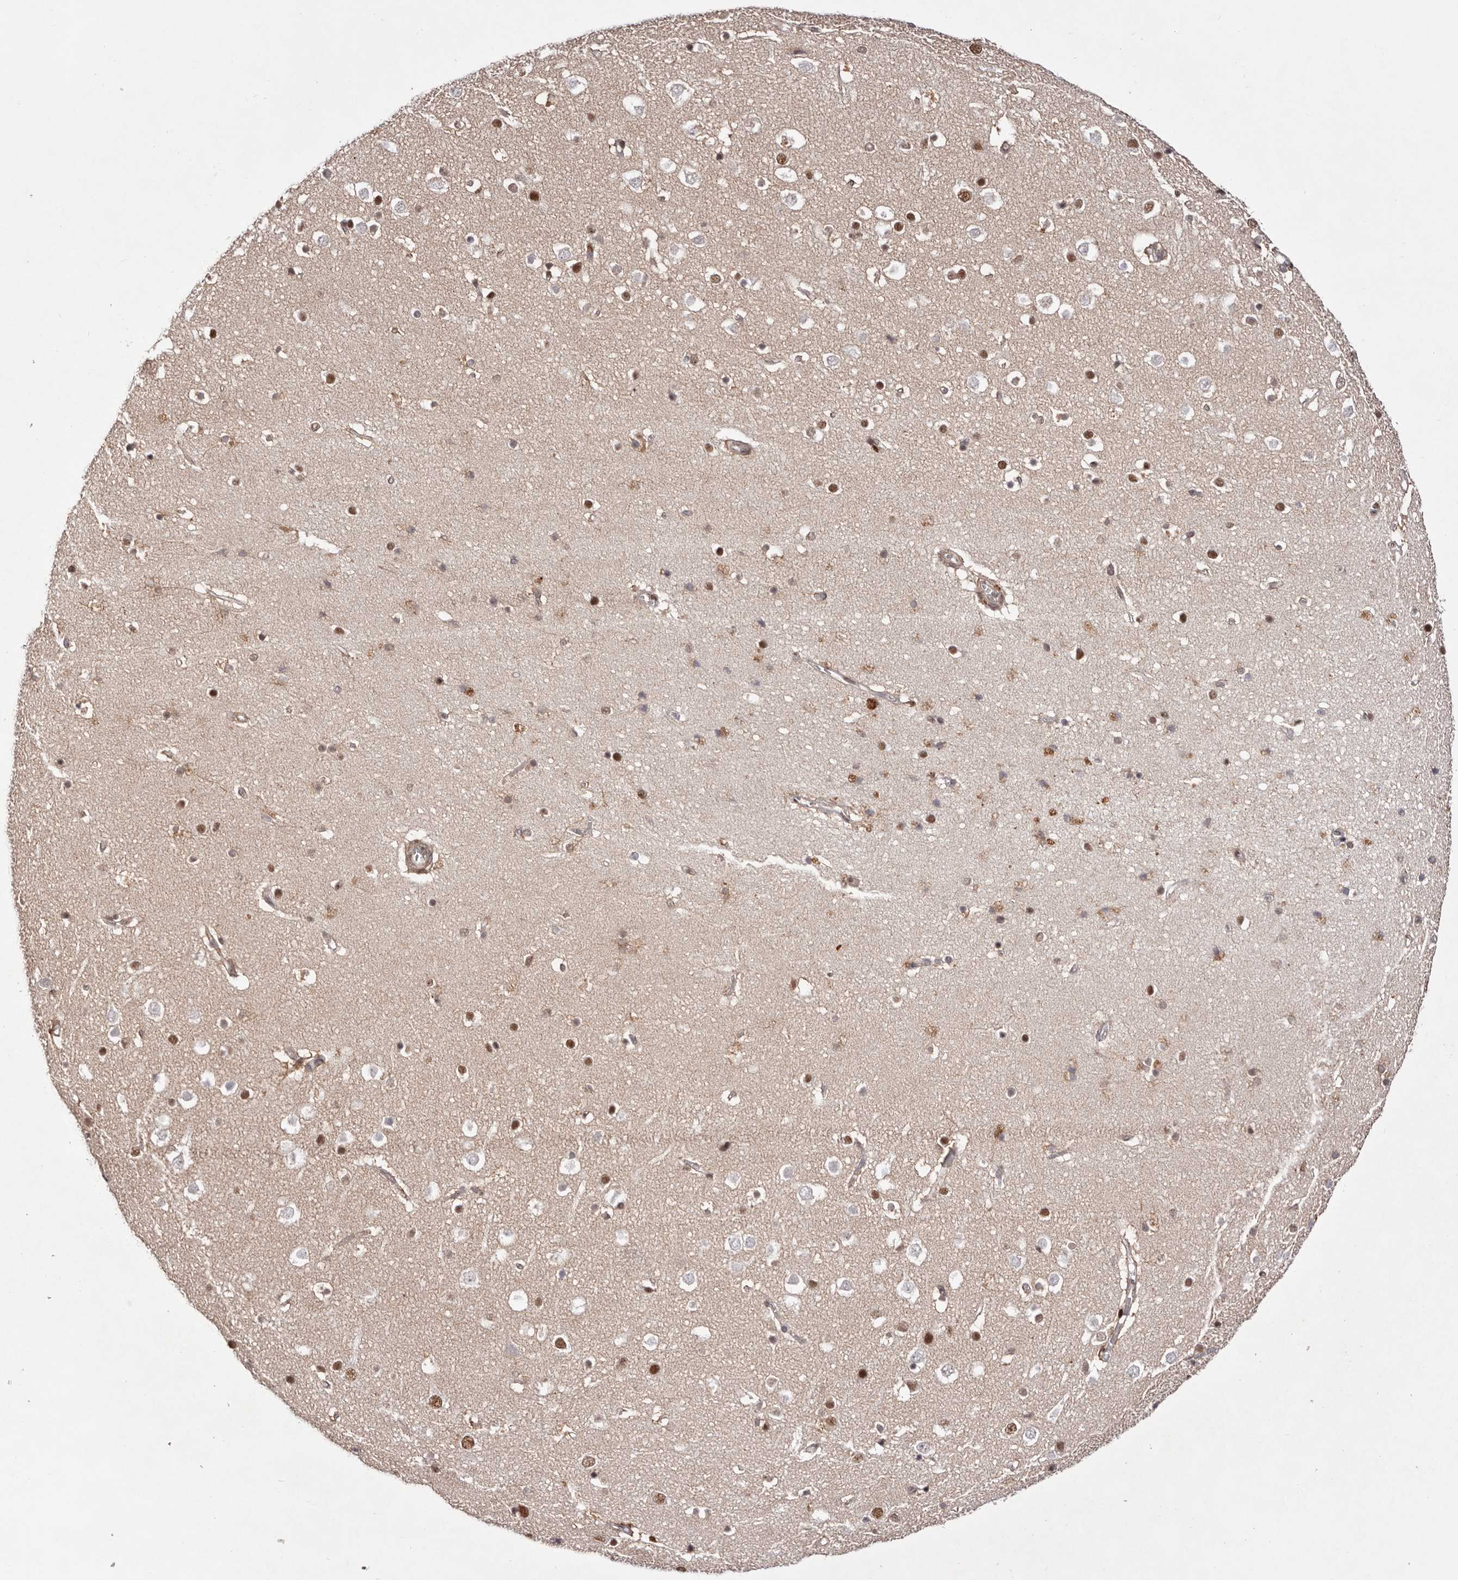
{"staining": {"intensity": "weak", "quantity": "25%-75%", "location": "cytoplasmic/membranous,nuclear"}, "tissue": "cerebral cortex", "cell_type": "Endothelial cells", "image_type": "normal", "snomed": [{"axis": "morphology", "description": "Normal tissue, NOS"}, {"axis": "topography", "description": "Cerebral cortex"}], "caption": "A high-resolution micrograph shows immunohistochemistry (IHC) staining of normal cerebral cortex, which demonstrates weak cytoplasmic/membranous,nuclear positivity in approximately 25%-75% of endothelial cells. (Brightfield microscopy of DAB IHC at high magnification).", "gene": "FBXO5", "patient": {"sex": "male", "age": 54}}